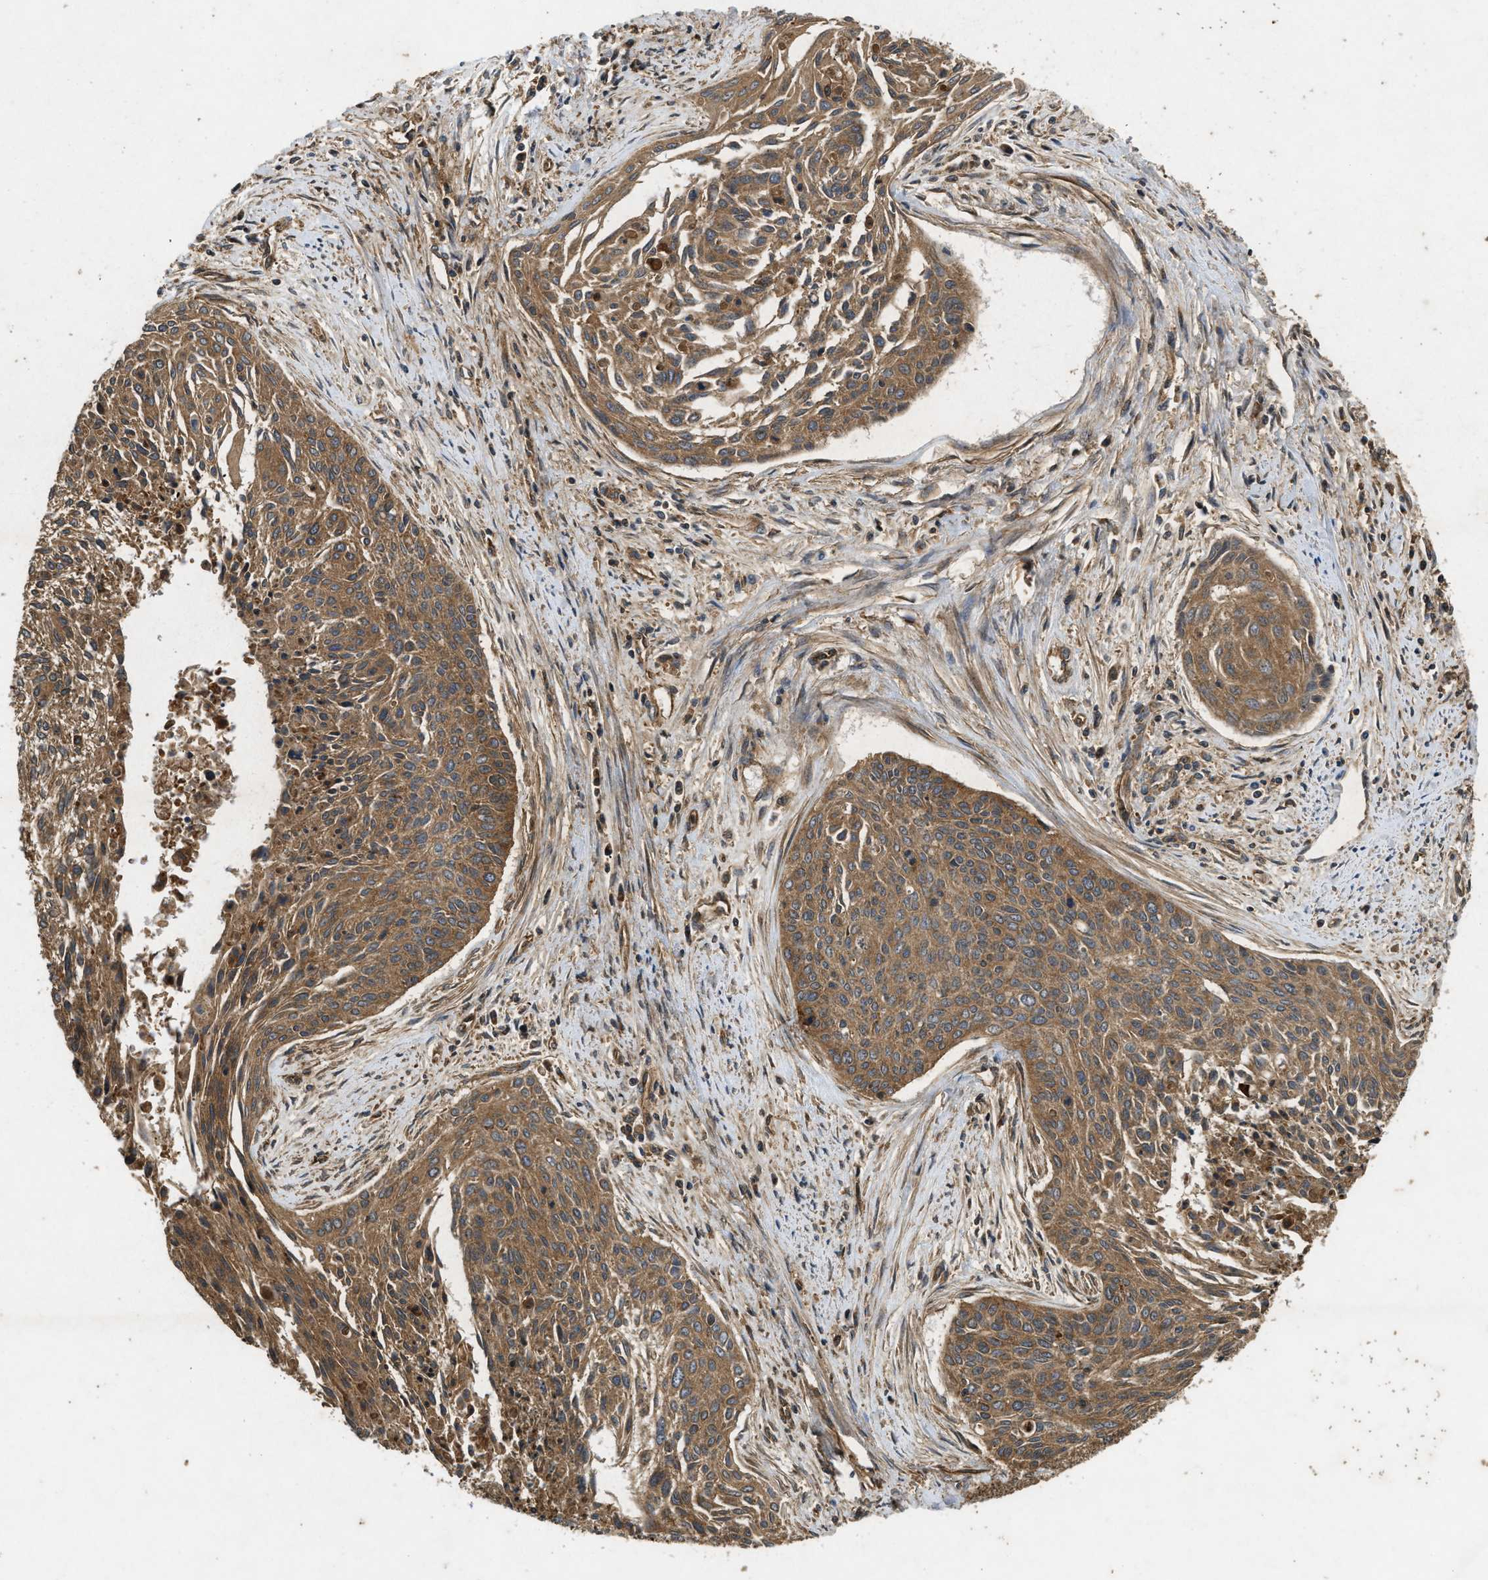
{"staining": {"intensity": "moderate", "quantity": ">75%", "location": "cytoplasmic/membranous"}, "tissue": "cervical cancer", "cell_type": "Tumor cells", "image_type": "cancer", "snomed": [{"axis": "morphology", "description": "Squamous cell carcinoma, NOS"}, {"axis": "topography", "description": "Cervix"}], "caption": "Cervical cancer tissue exhibits moderate cytoplasmic/membranous positivity in about >75% of tumor cells (DAB (3,3'-diaminobenzidine) IHC with brightfield microscopy, high magnification).", "gene": "GNB4", "patient": {"sex": "female", "age": 55}}